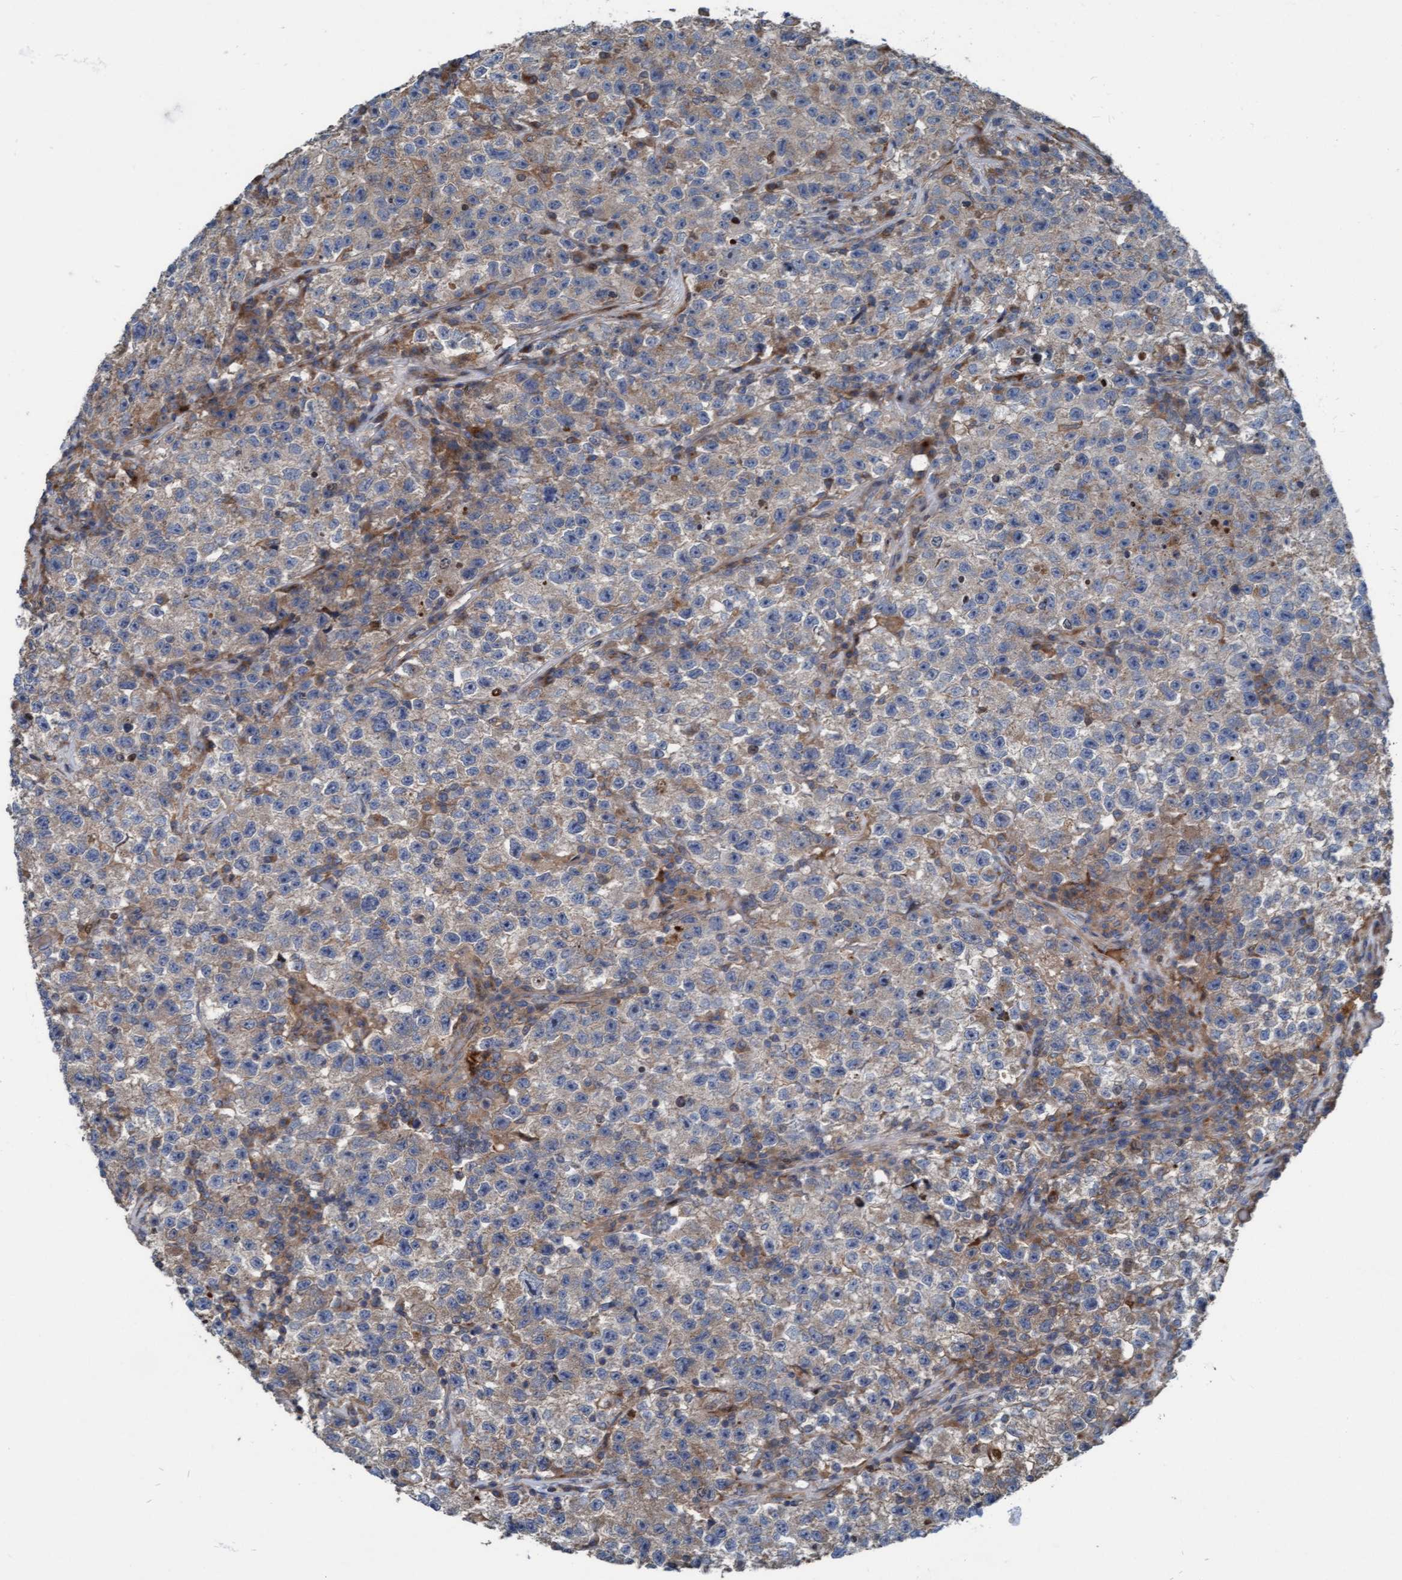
{"staining": {"intensity": "weak", "quantity": "25%-75%", "location": "cytoplasmic/membranous"}, "tissue": "testis cancer", "cell_type": "Tumor cells", "image_type": "cancer", "snomed": [{"axis": "morphology", "description": "Seminoma, NOS"}, {"axis": "topography", "description": "Testis"}], "caption": "Protein staining exhibits weak cytoplasmic/membranous positivity in approximately 25%-75% of tumor cells in testis cancer (seminoma).", "gene": "KLHL26", "patient": {"sex": "male", "age": 22}}